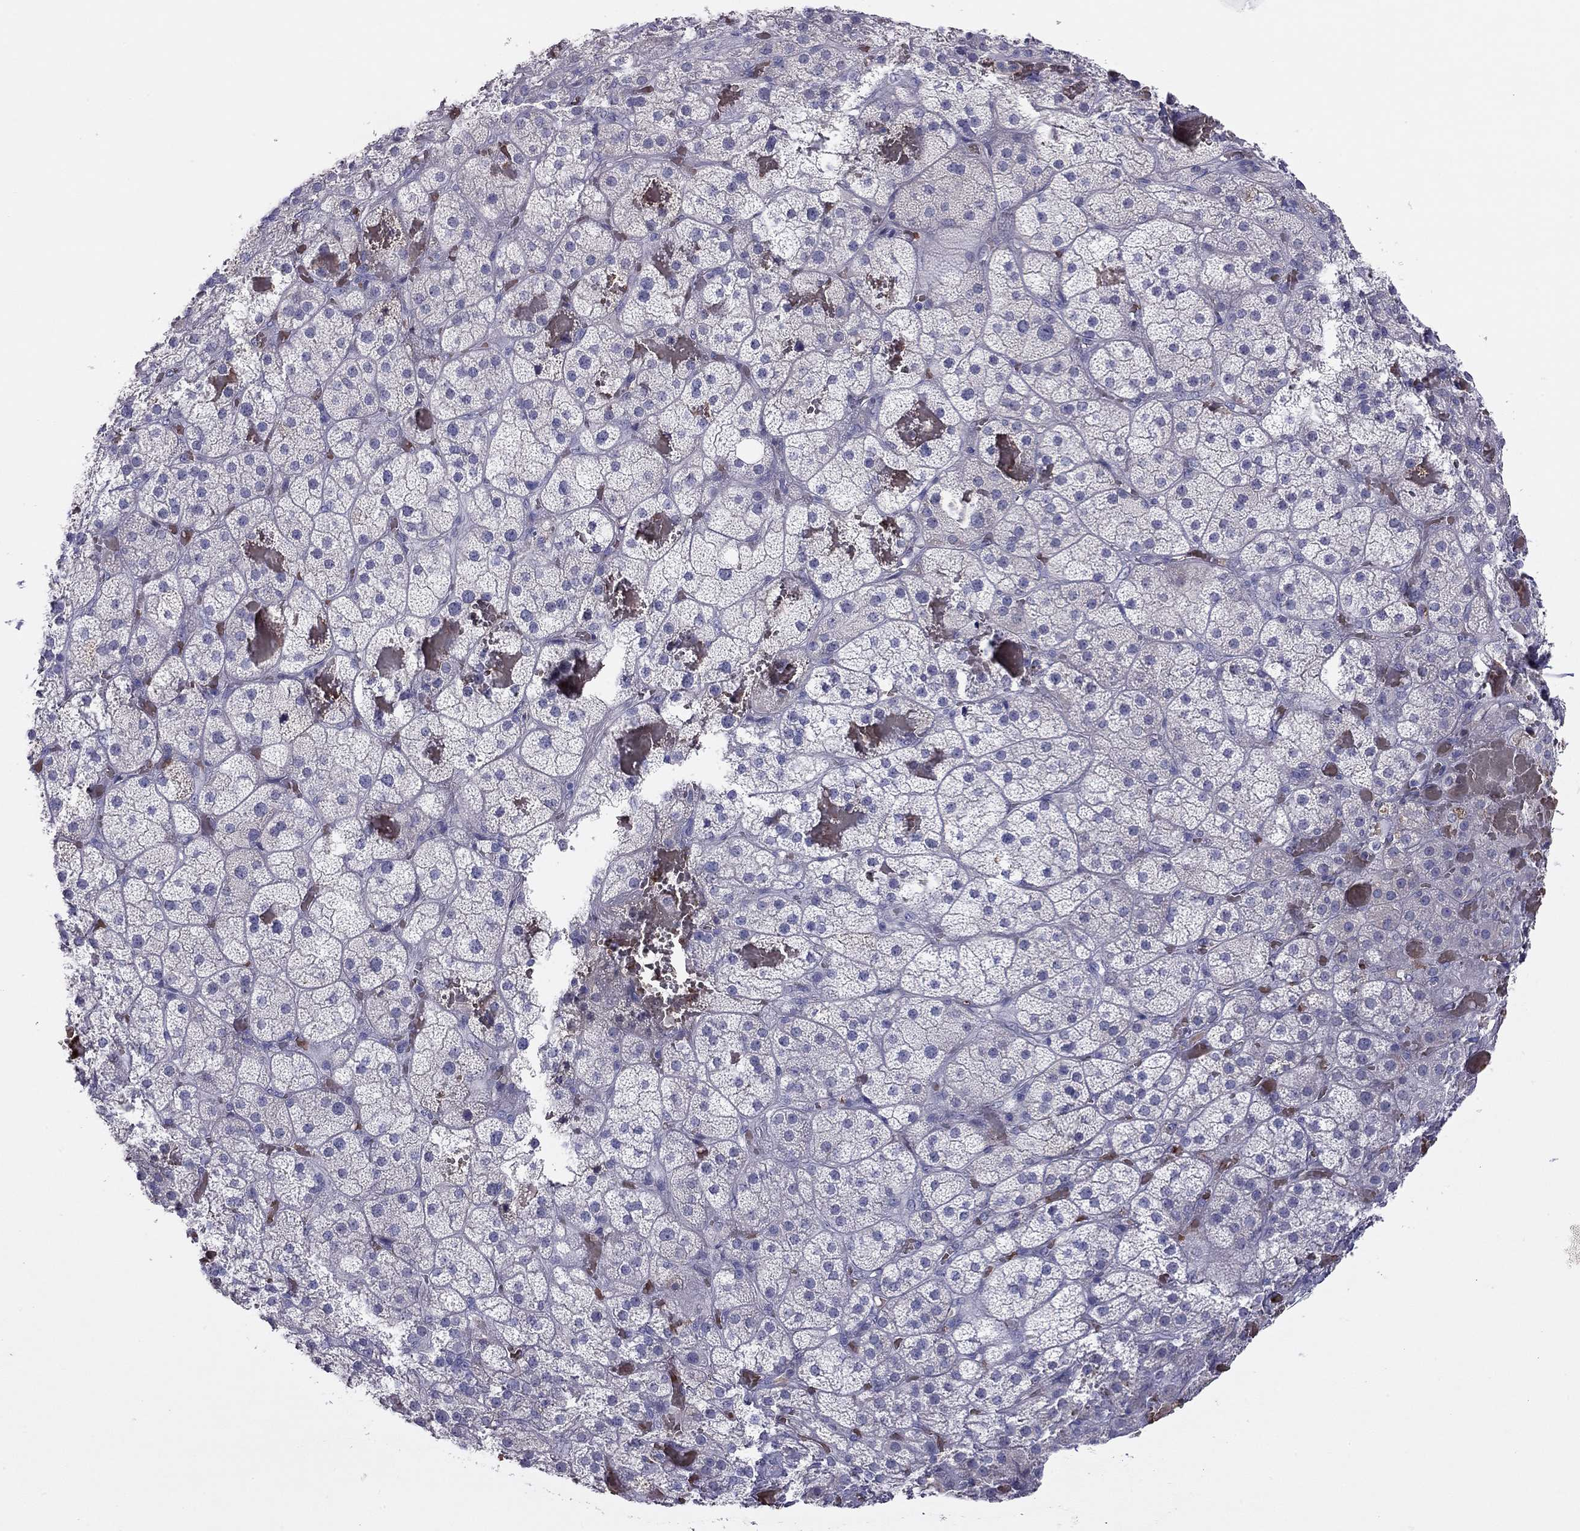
{"staining": {"intensity": "negative", "quantity": "none", "location": "none"}, "tissue": "adrenal gland", "cell_type": "Glandular cells", "image_type": "normal", "snomed": [{"axis": "morphology", "description": "Normal tissue, NOS"}, {"axis": "topography", "description": "Adrenal gland"}], "caption": "Histopathology image shows no protein positivity in glandular cells of benign adrenal gland. Brightfield microscopy of immunohistochemistry (IHC) stained with DAB (brown) and hematoxylin (blue), captured at high magnification.", "gene": "RHCE", "patient": {"sex": "male", "age": 57}}